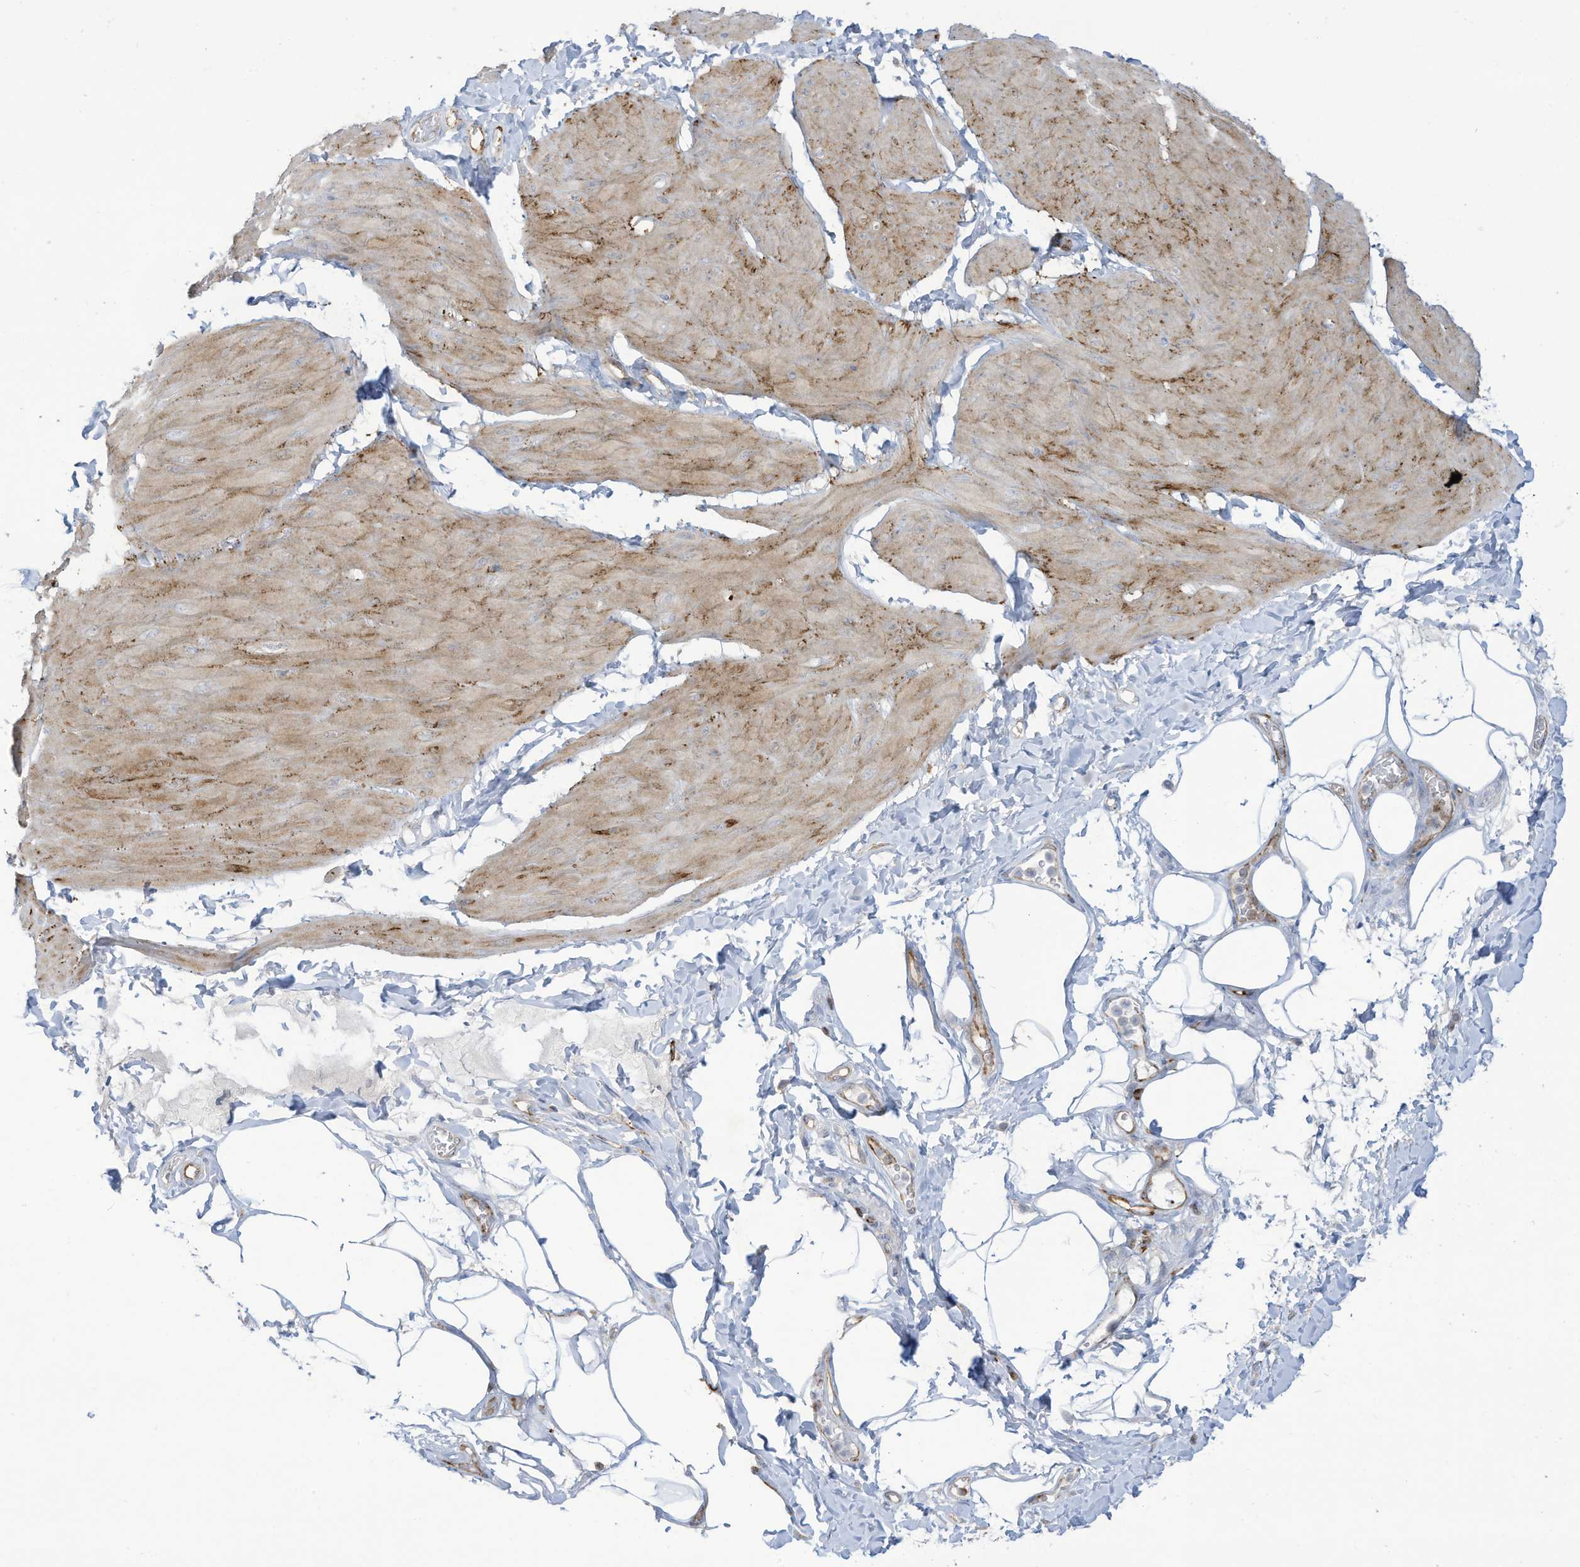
{"staining": {"intensity": "moderate", "quantity": ">75%", "location": "cytoplasmic/membranous"}, "tissue": "smooth muscle", "cell_type": "Smooth muscle cells", "image_type": "normal", "snomed": [{"axis": "morphology", "description": "Urothelial carcinoma, High grade"}, {"axis": "topography", "description": "Urinary bladder"}], "caption": "Immunohistochemistry (IHC) (DAB) staining of benign human smooth muscle reveals moderate cytoplasmic/membranous protein staining in approximately >75% of smooth muscle cells.", "gene": "THNSL2", "patient": {"sex": "male", "age": 46}}